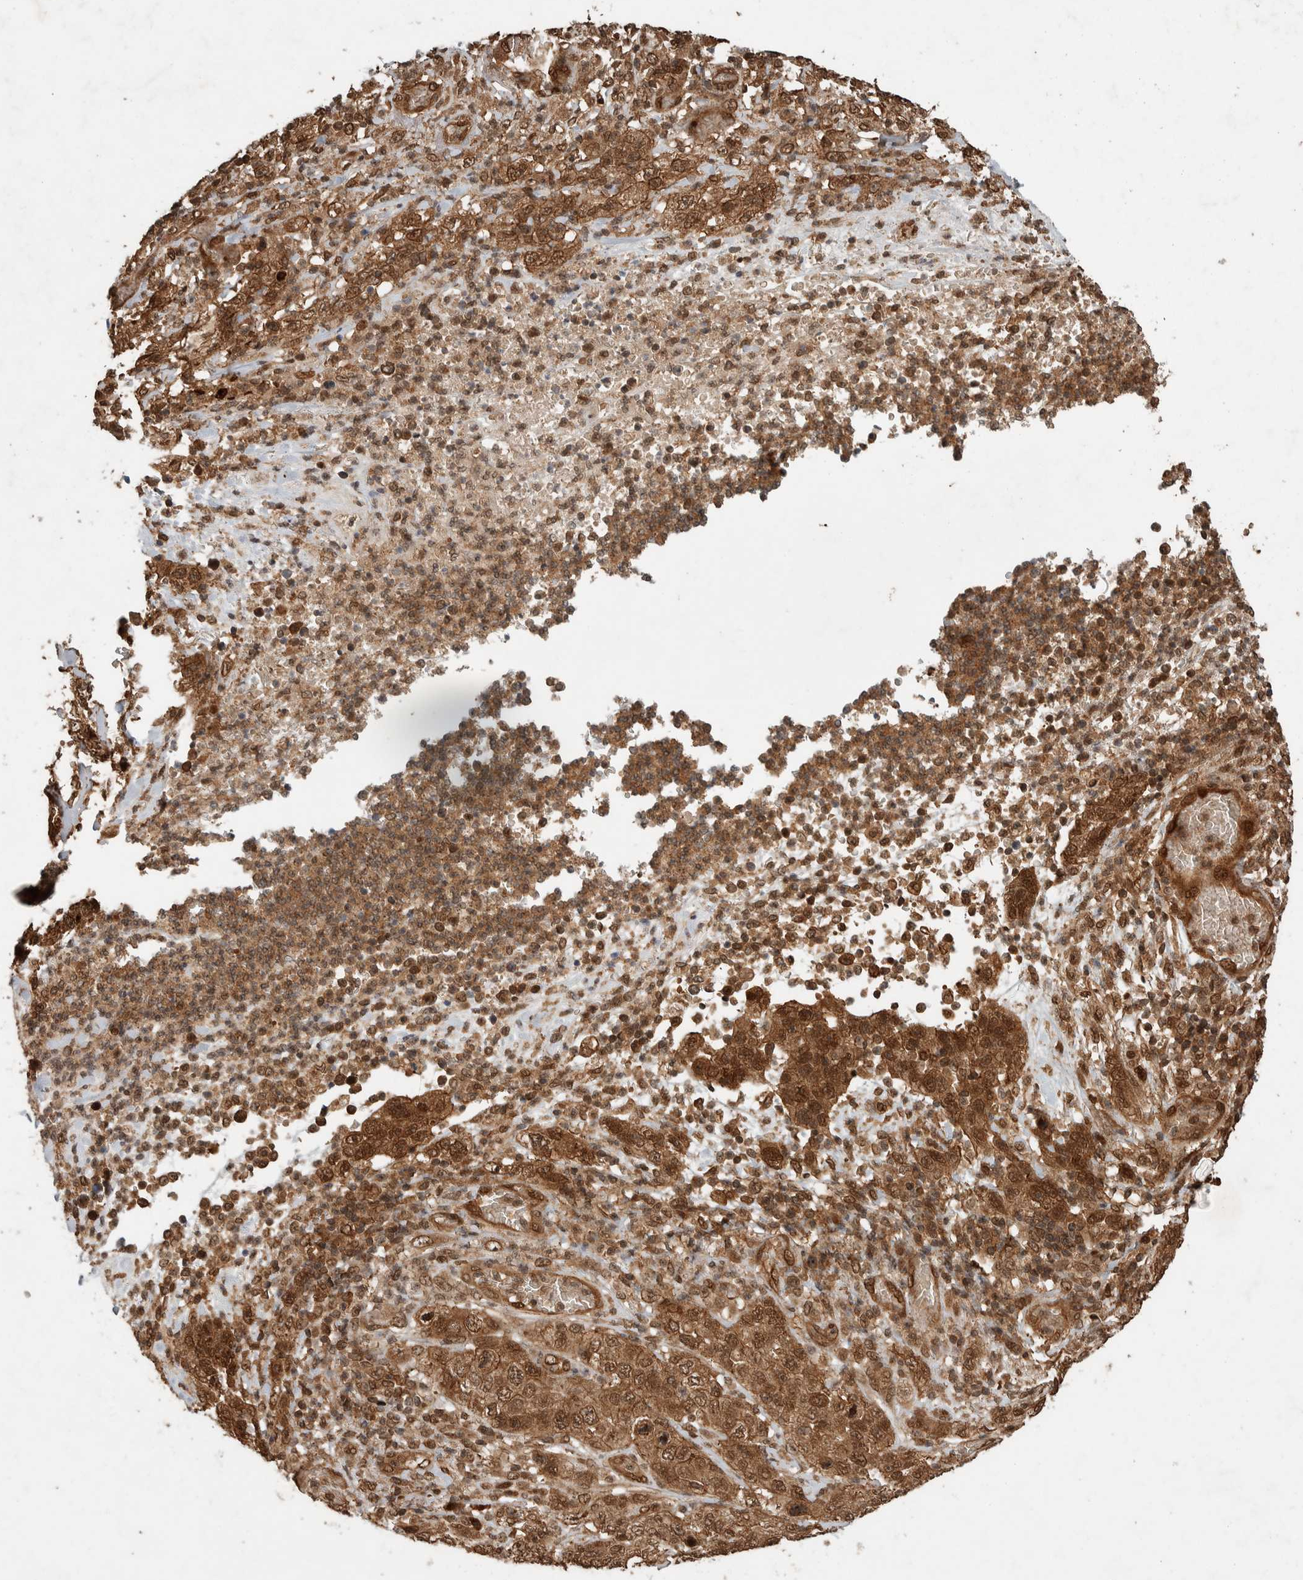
{"staining": {"intensity": "moderate", "quantity": ">75%", "location": "cytoplasmic/membranous,nuclear"}, "tissue": "stomach cancer", "cell_type": "Tumor cells", "image_type": "cancer", "snomed": [{"axis": "morphology", "description": "Adenocarcinoma, NOS"}, {"axis": "topography", "description": "Stomach"}], "caption": "An image showing moderate cytoplasmic/membranous and nuclear positivity in approximately >75% of tumor cells in stomach adenocarcinoma, as visualized by brown immunohistochemical staining.", "gene": "CNTROB", "patient": {"sex": "male", "age": 48}}